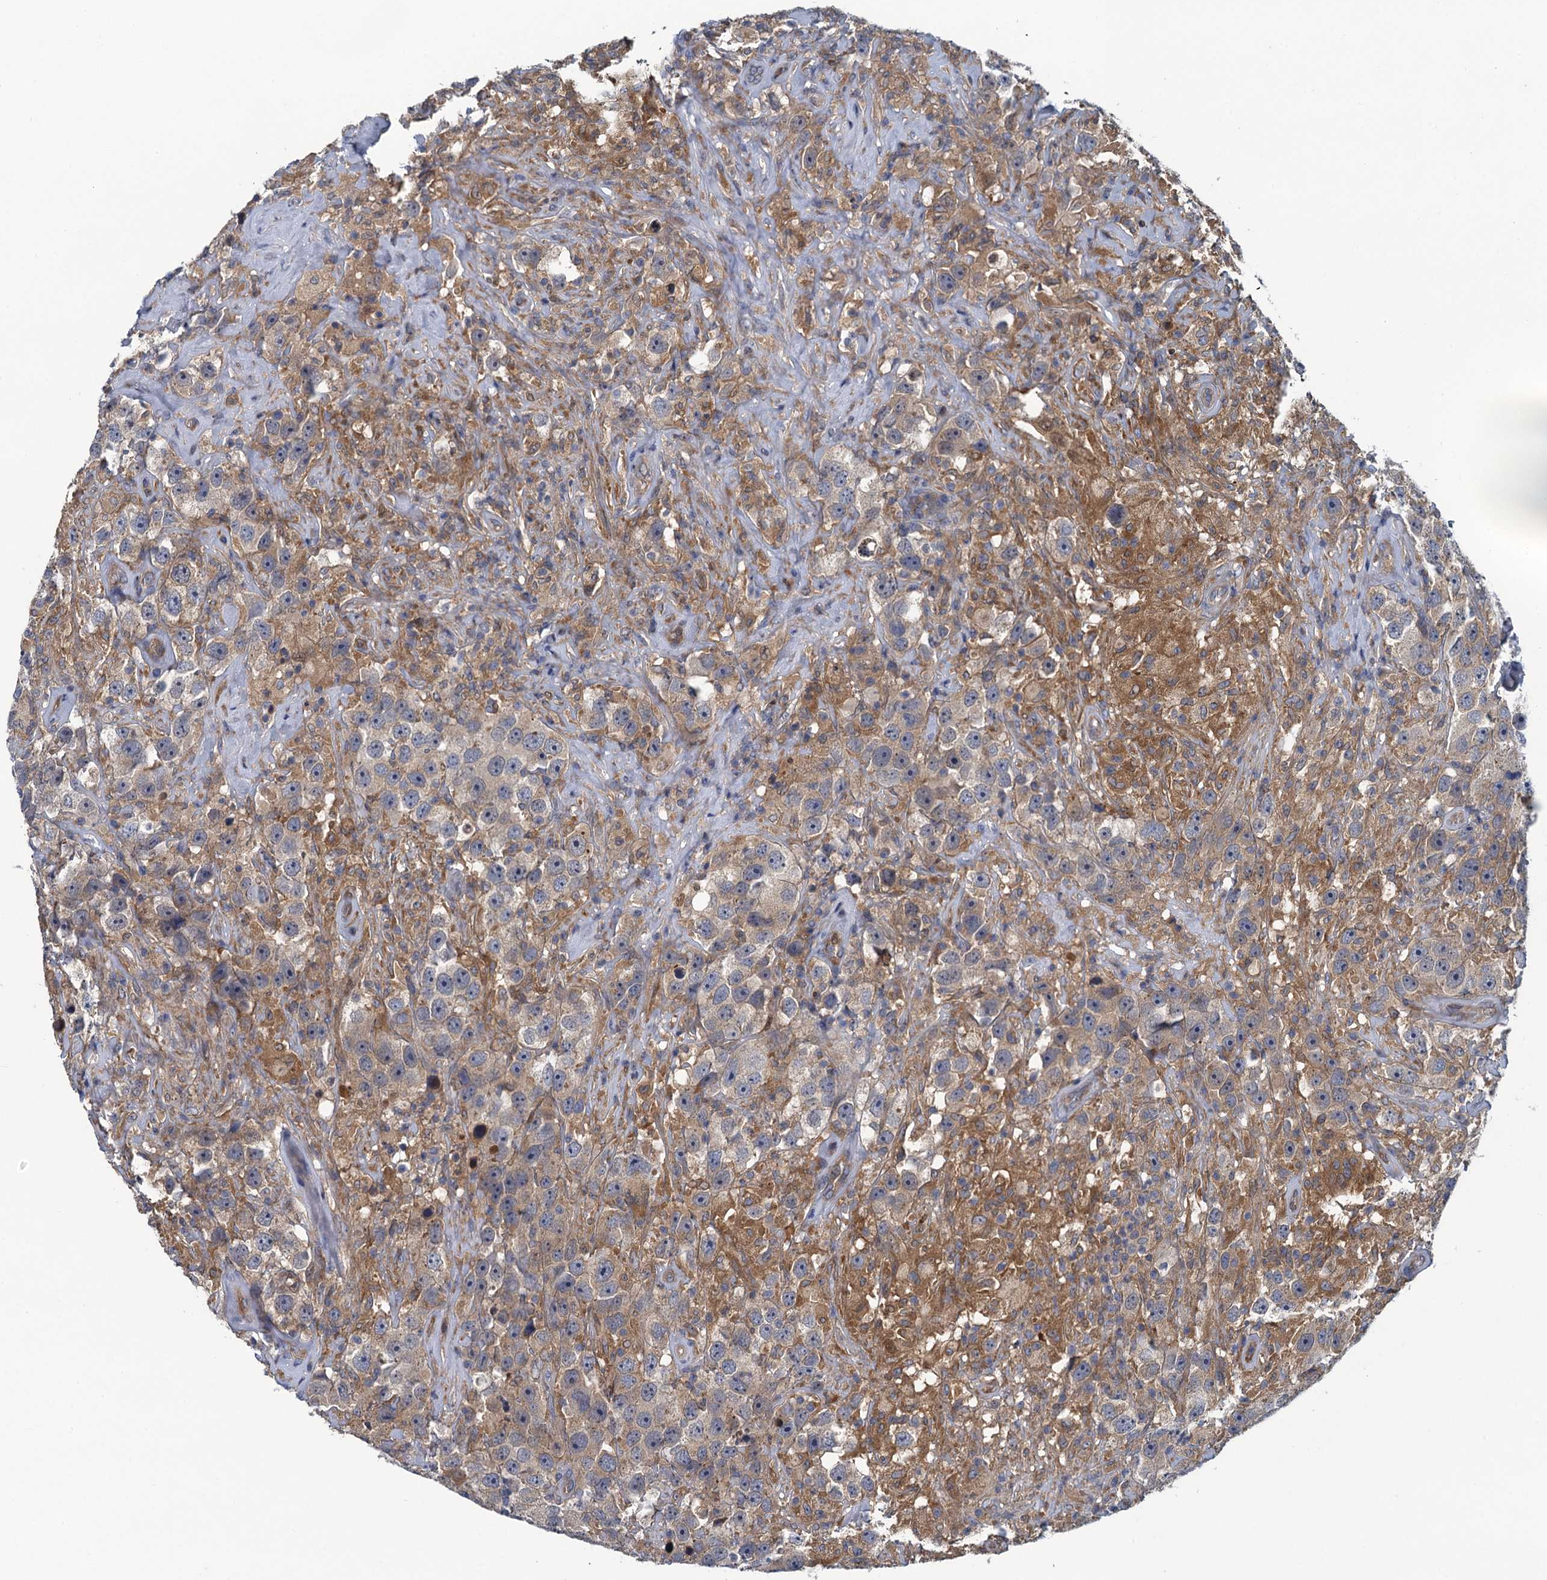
{"staining": {"intensity": "weak", "quantity": "<25%", "location": "cytoplasmic/membranous"}, "tissue": "testis cancer", "cell_type": "Tumor cells", "image_type": "cancer", "snomed": [{"axis": "morphology", "description": "Seminoma, NOS"}, {"axis": "topography", "description": "Testis"}], "caption": "Seminoma (testis) stained for a protein using immunohistochemistry exhibits no positivity tumor cells.", "gene": "NCKAP1L", "patient": {"sex": "male", "age": 49}}